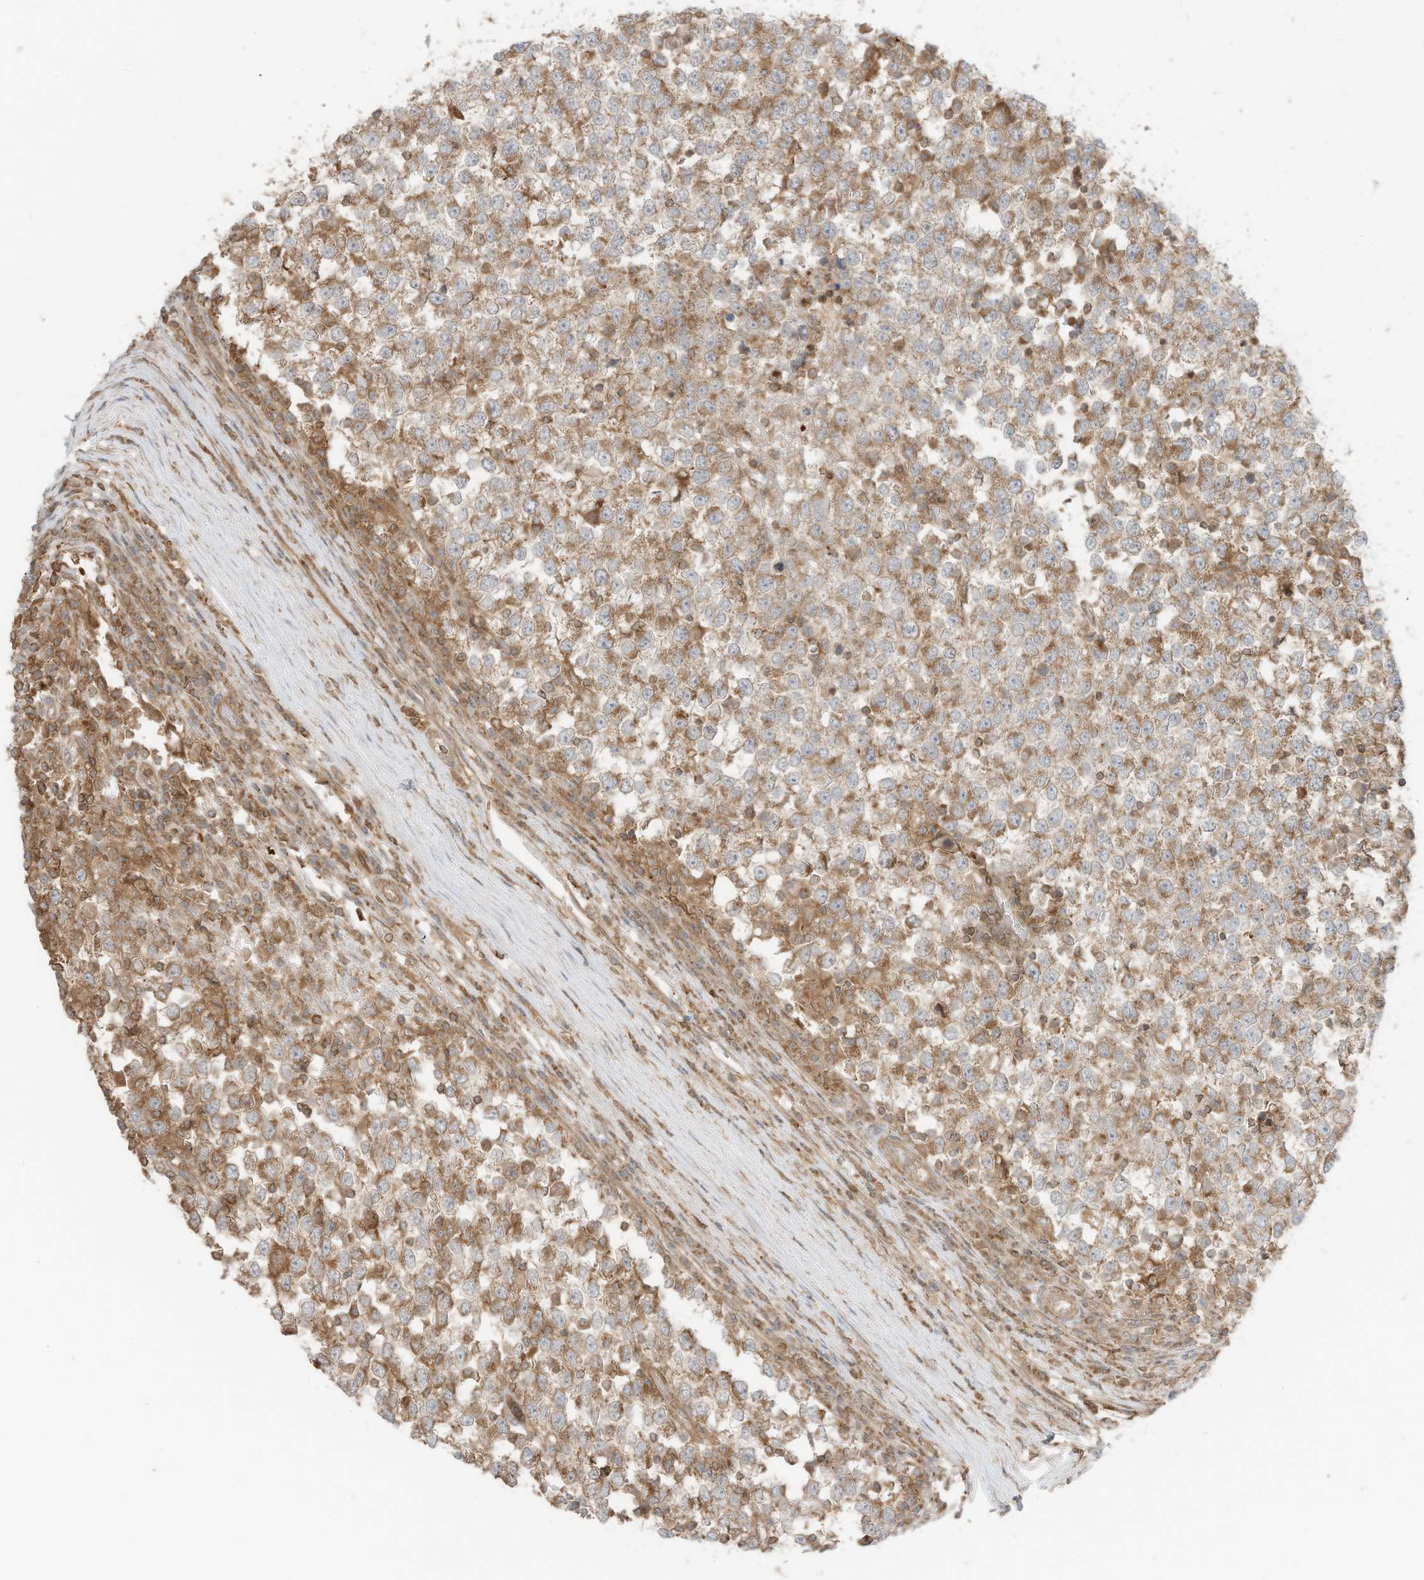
{"staining": {"intensity": "moderate", "quantity": ">75%", "location": "cytoplasmic/membranous"}, "tissue": "testis cancer", "cell_type": "Tumor cells", "image_type": "cancer", "snomed": [{"axis": "morphology", "description": "Seminoma, NOS"}, {"axis": "topography", "description": "Testis"}], "caption": "IHC image of neoplastic tissue: human testis cancer stained using IHC reveals medium levels of moderate protein expression localized specifically in the cytoplasmic/membranous of tumor cells, appearing as a cytoplasmic/membranous brown color.", "gene": "SLC25A12", "patient": {"sex": "male", "age": 65}}